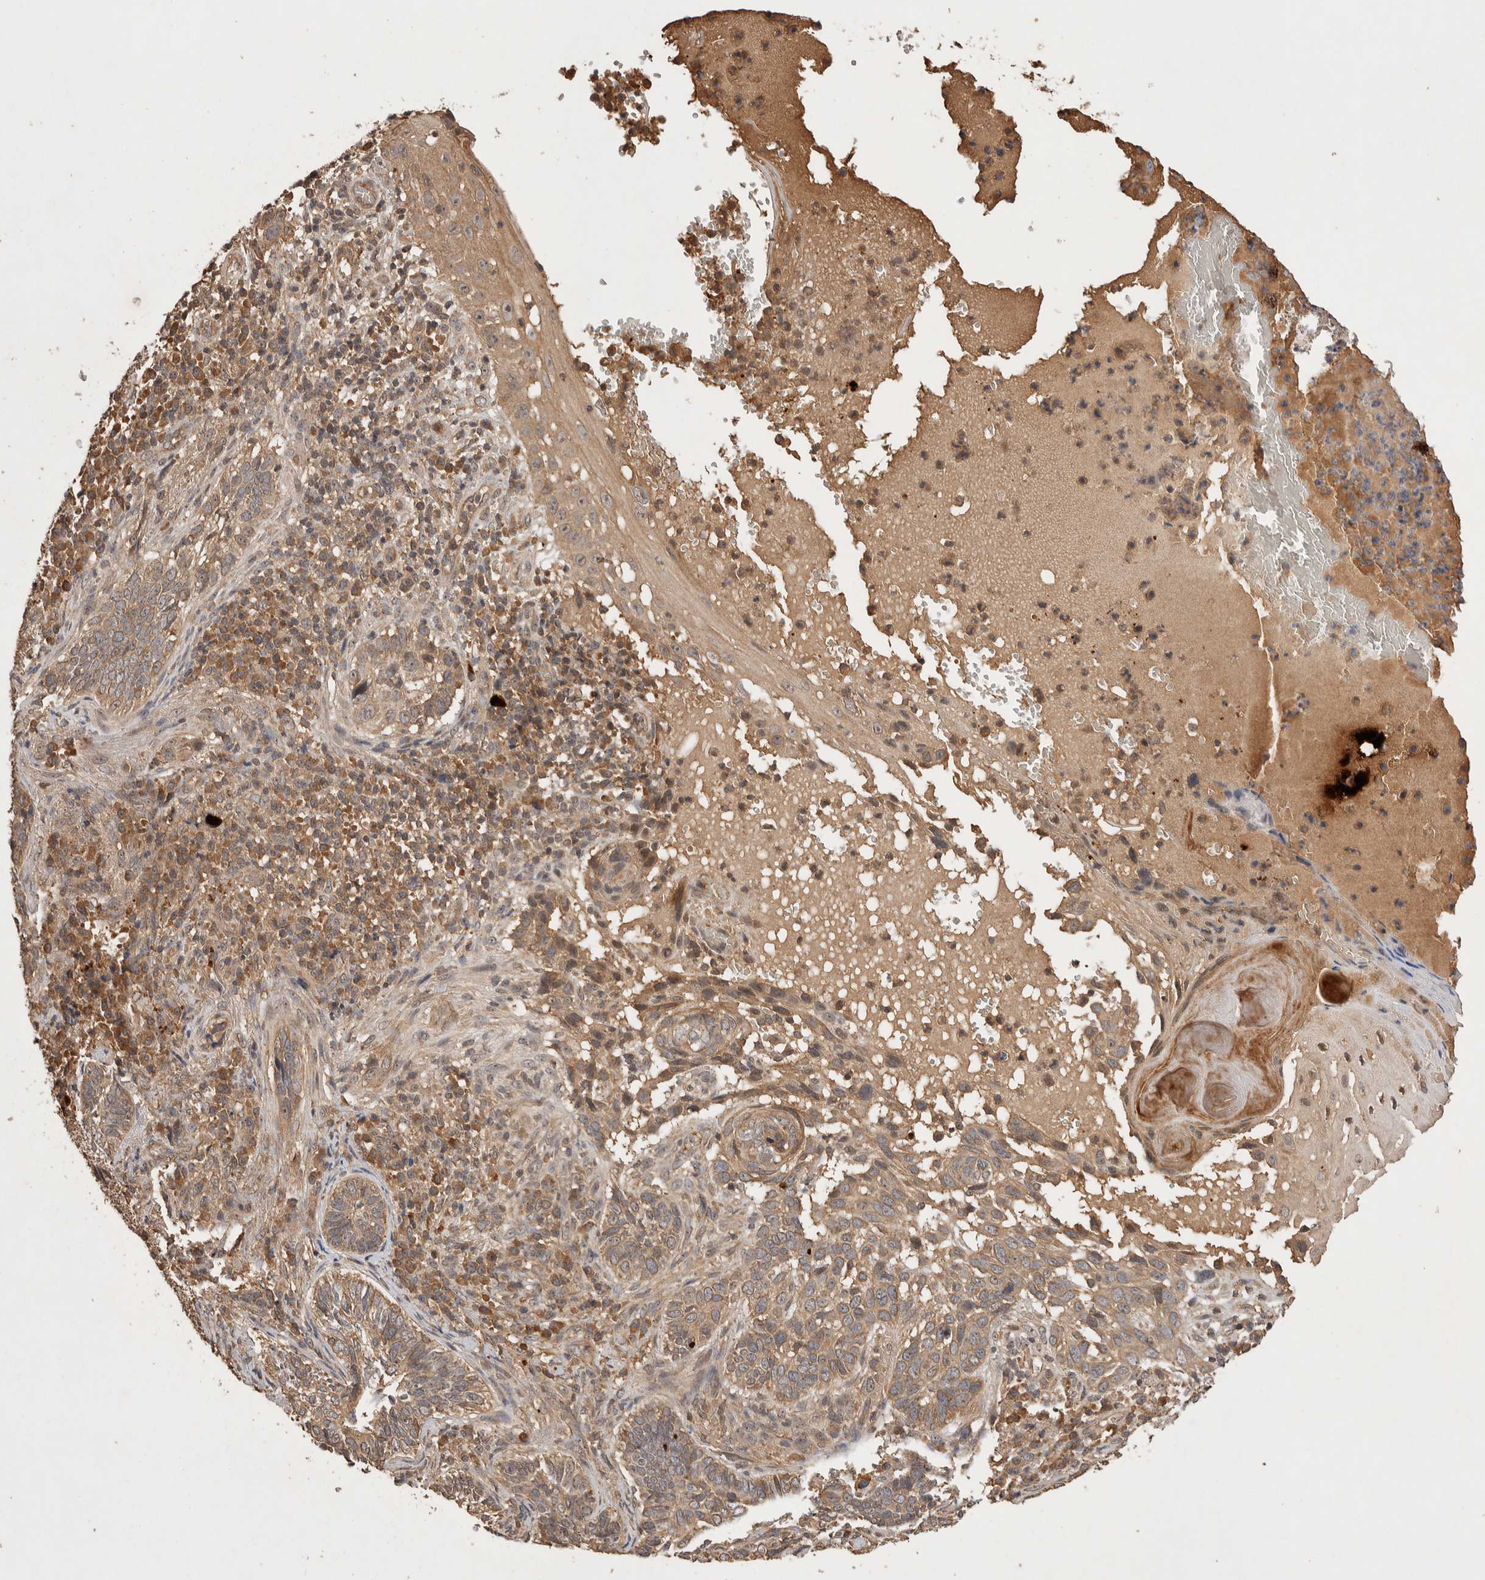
{"staining": {"intensity": "moderate", "quantity": ">75%", "location": "cytoplasmic/membranous"}, "tissue": "skin cancer", "cell_type": "Tumor cells", "image_type": "cancer", "snomed": [{"axis": "morphology", "description": "Basal cell carcinoma"}, {"axis": "topography", "description": "Skin"}], "caption": "IHC staining of basal cell carcinoma (skin), which exhibits medium levels of moderate cytoplasmic/membranous expression in about >75% of tumor cells indicating moderate cytoplasmic/membranous protein staining. The staining was performed using DAB (brown) for protein detection and nuclei were counterstained in hematoxylin (blue).", "gene": "NSMAF", "patient": {"sex": "female", "age": 89}}